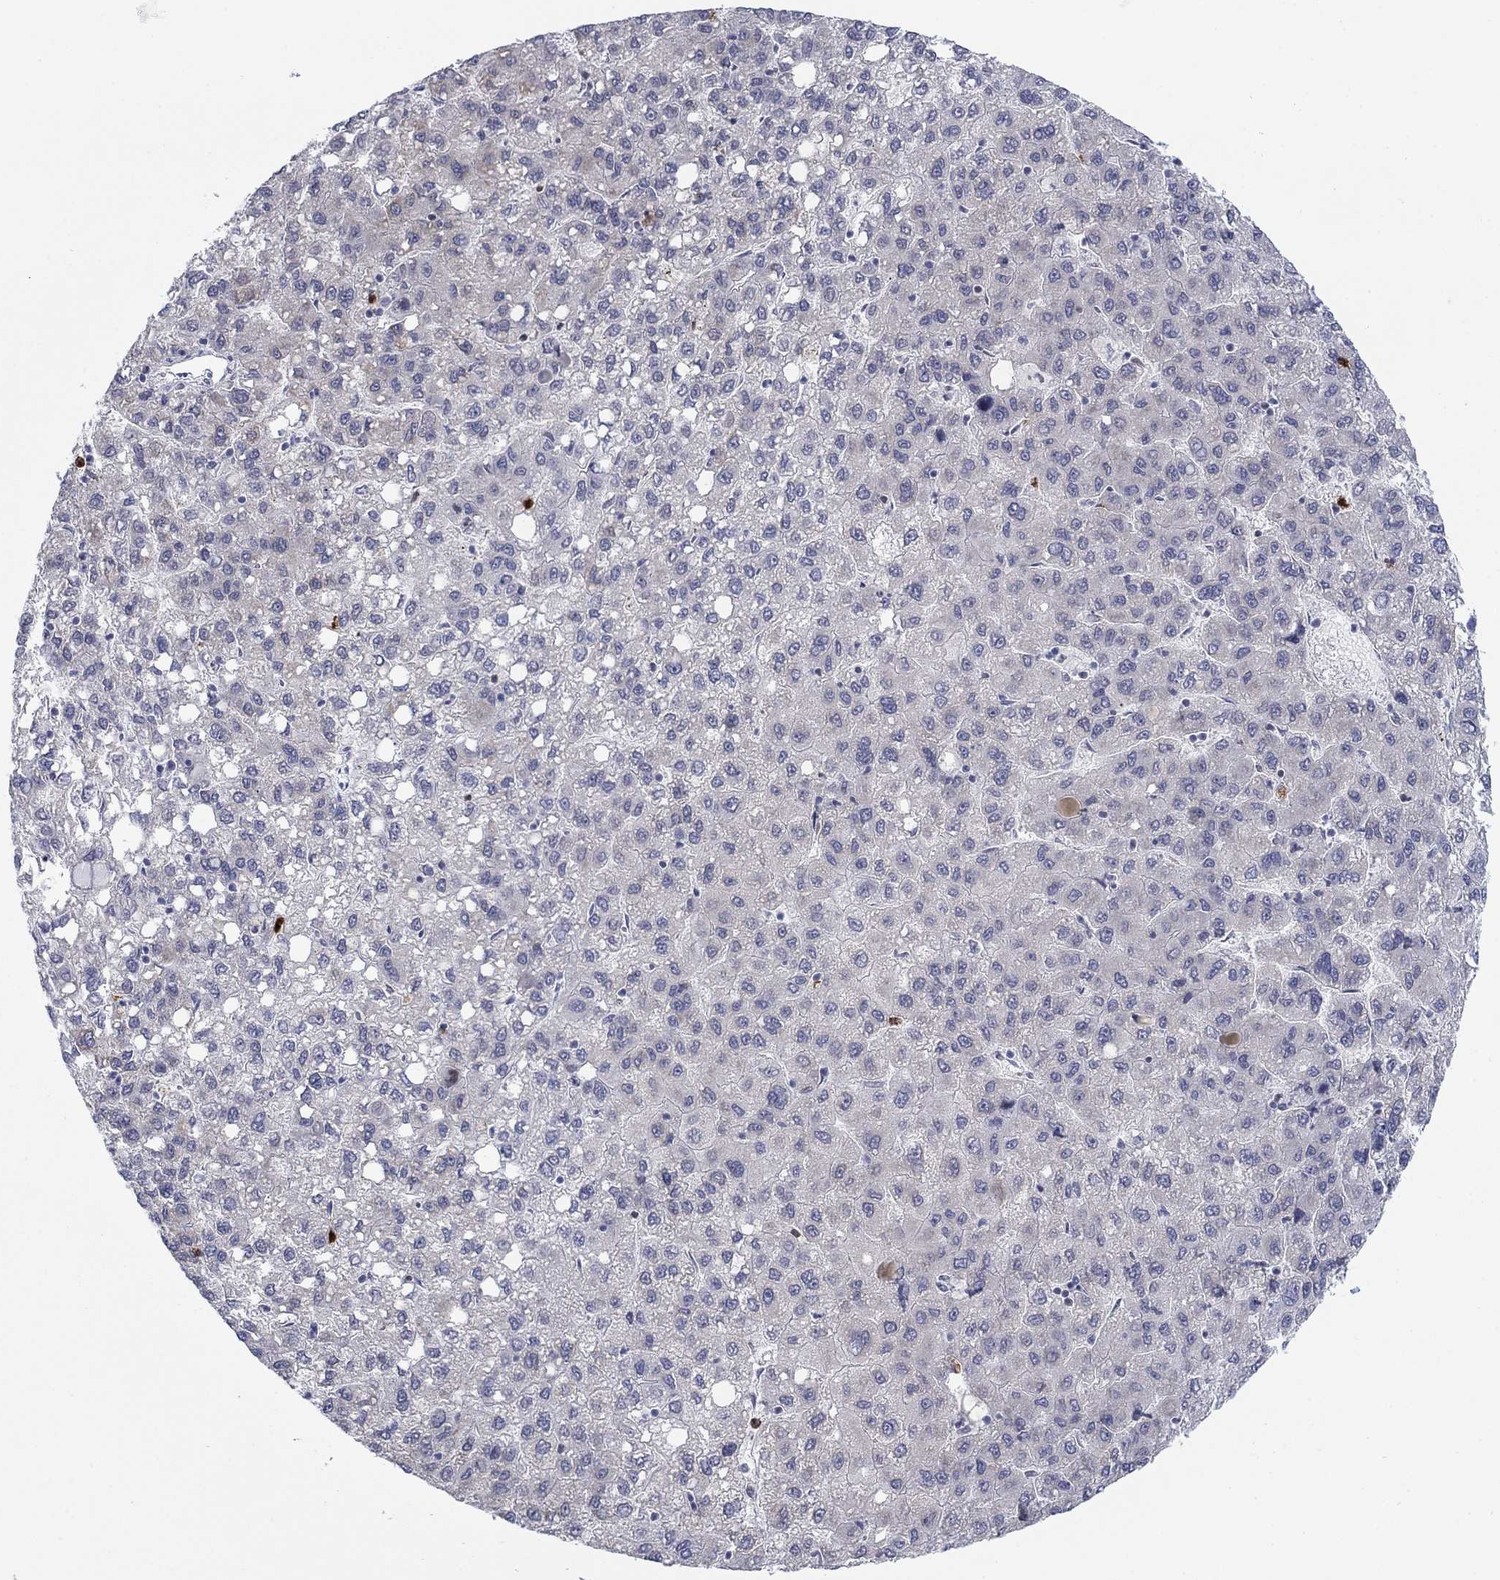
{"staining": {"intensity": "negative", "quantity": "none", "location": "none"}, "tissue": "liver cancer", "cell_type": "Tumor cells", "image_type": "cancer", "snomed": [{"axis": "morphology", "description": "Carcinoma, Hepatocellular, NOS"}, {"axis": "topography", "description": "Liver"}], "caption": "Human liver hepatocellular carcinoma stained for a protein using IHC demonstrates no expression in tumor cells.", "gene": "MTRFR", "patient": {"sex": "female", "age": 82}}